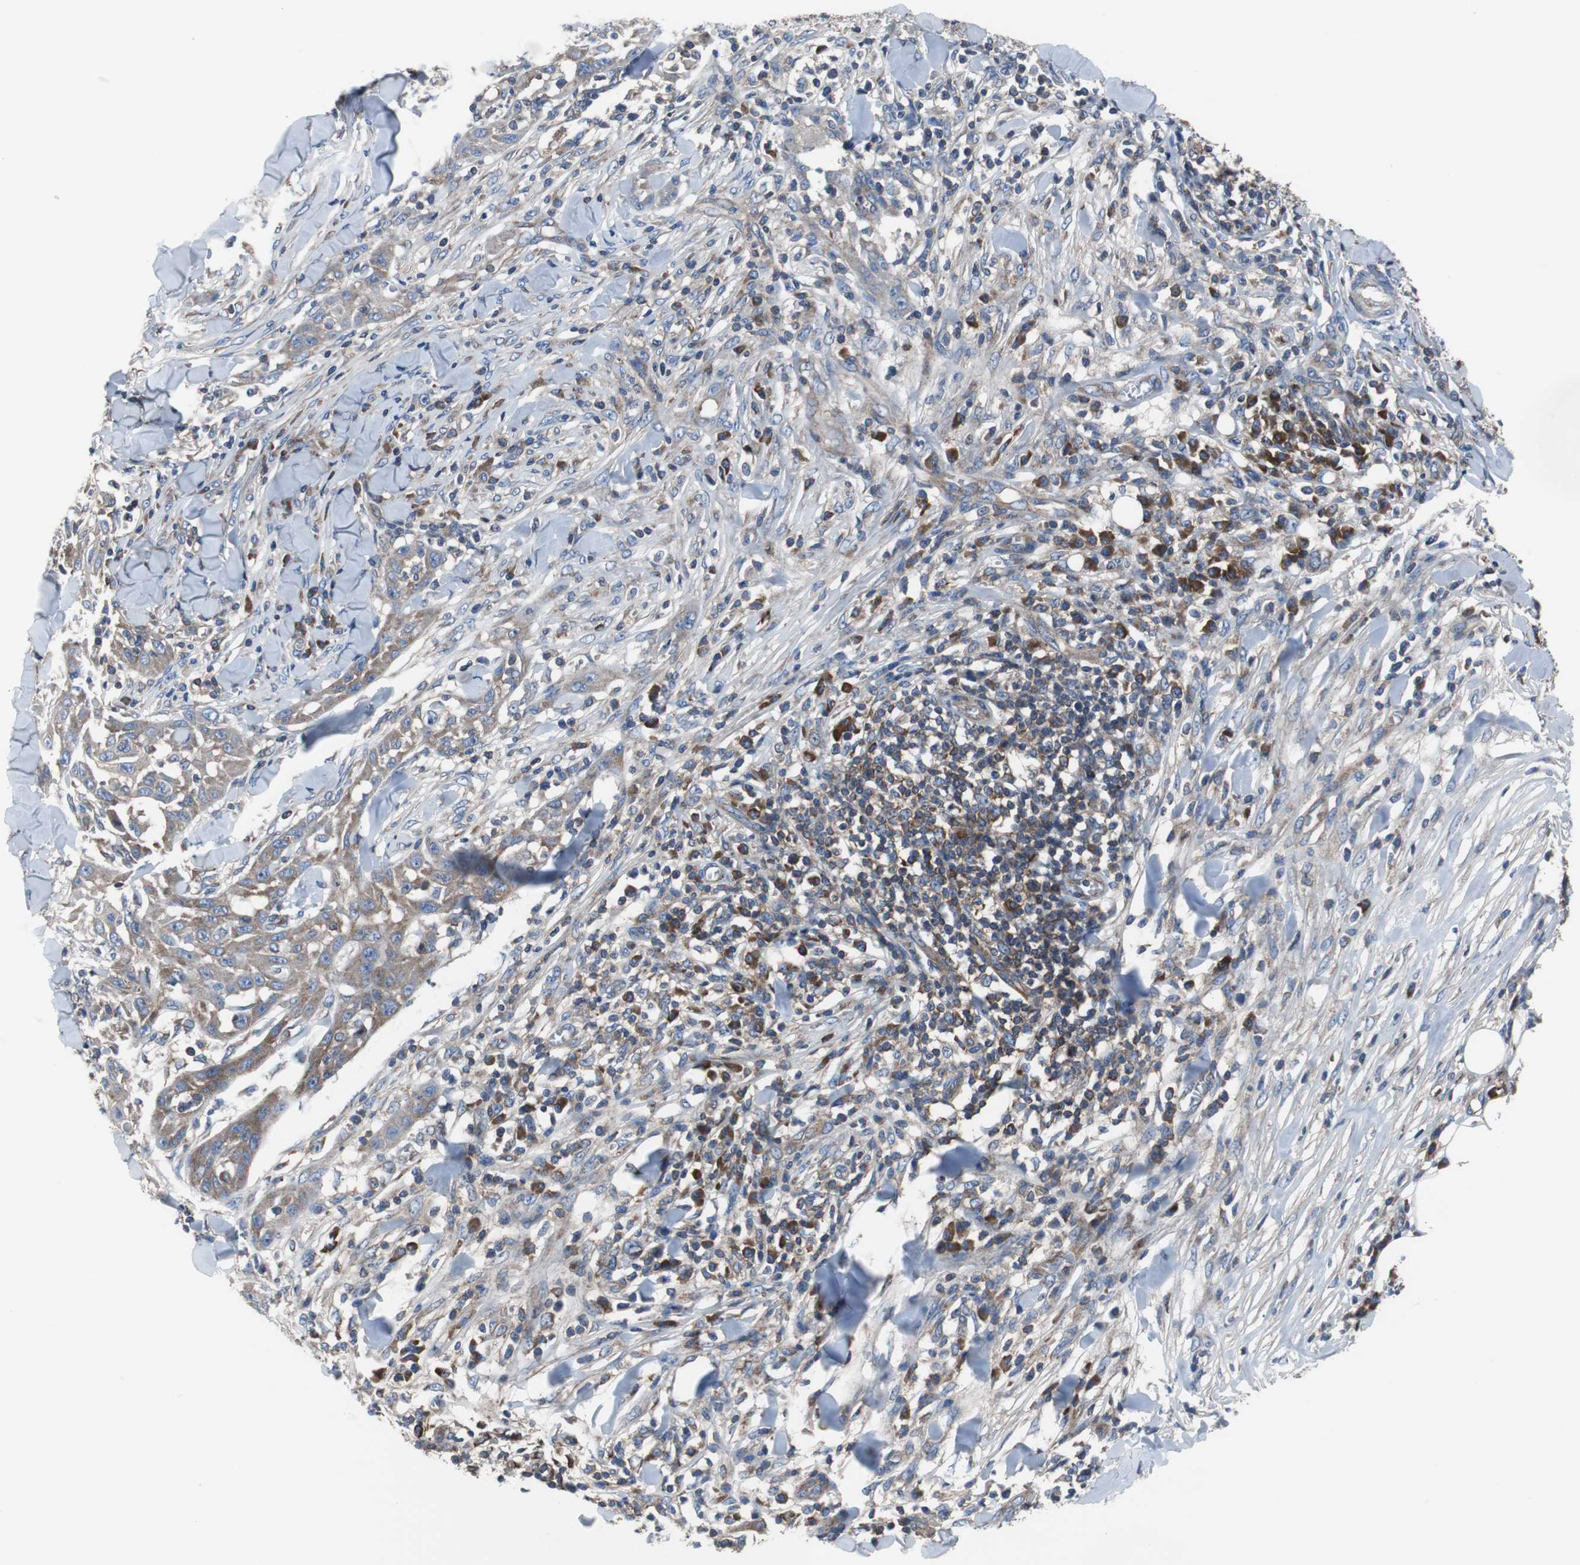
{"staining": {"intensity": "moderate", "quantity": ">75%", "location": "cytoplasmic/membranous"}, "tissue": "skin cancer", "cell_type": "Tumor cells", "image_type": "cancer", "snomed": [{"axis": "morphology", "description": "Squamous cell carcinoma, NOS"}, {"axis": "topography", "description": "Skin"}], "caption": "Immunohistochemistry (IHC) of skin squamous cell carcinoma shows medium levels of moderate cytoplasmic/membranous staining in about >75% of tumor cells. The staining was performed using DAB (3,3'-diaminobenzidine), with brown indicating positive protein expression. Nuclei are stained blue with hematoxylin.", "gene": "BRAF", "patient": {"sex": "male", "age": 24}}